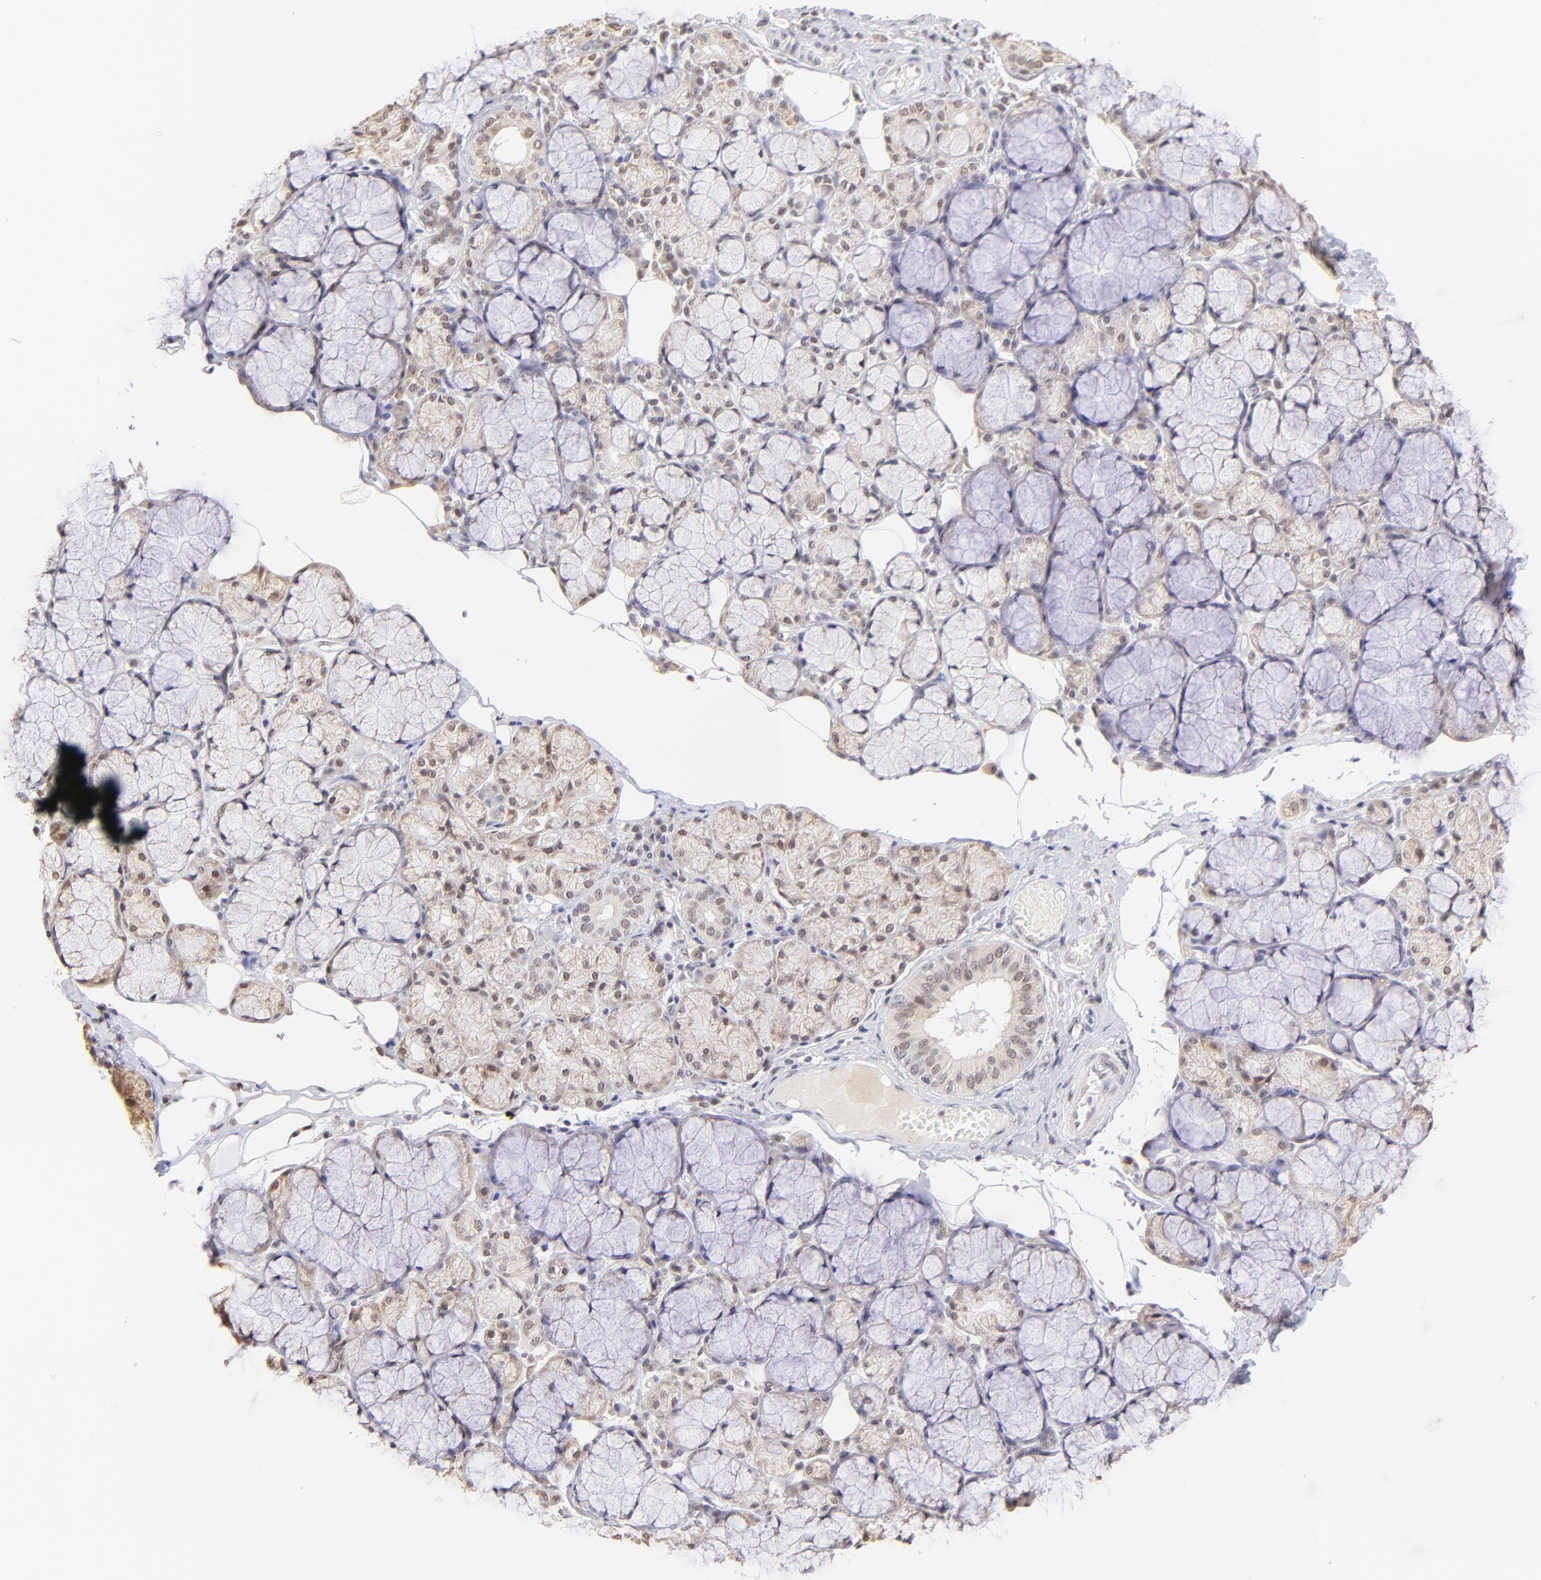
{"staining": {"intensity": "weak", "quantity": ">75%", "location": "nuclear"}, "tissue": "salivary gland", "cell_type": "Glandular cells", "image_type": "normal", "snomed": [{"axis": "morphology", "description": "Normal tissue, NOS"}, {"axis": "topography", "description": "Skeletal muscle"}, {"axis": "topography", "description": "Oral tissue"}, {"axis": "topography", "description": "Salivary gland"}, {"axis": "topography", "description": "Peripheral nerve tissue"}], "caption": "Protein staining of benign salivary gland reveals weak nuclear staining in about >75% of glandular cells. (Stains: DAB (3,3'-diaminobenzidine) in brown, nuclei in blue, Microscopy: brightfield microscopy at high magnification).", "gene": "ZNF670", "patient": {"sex": "male", "age": 54}}